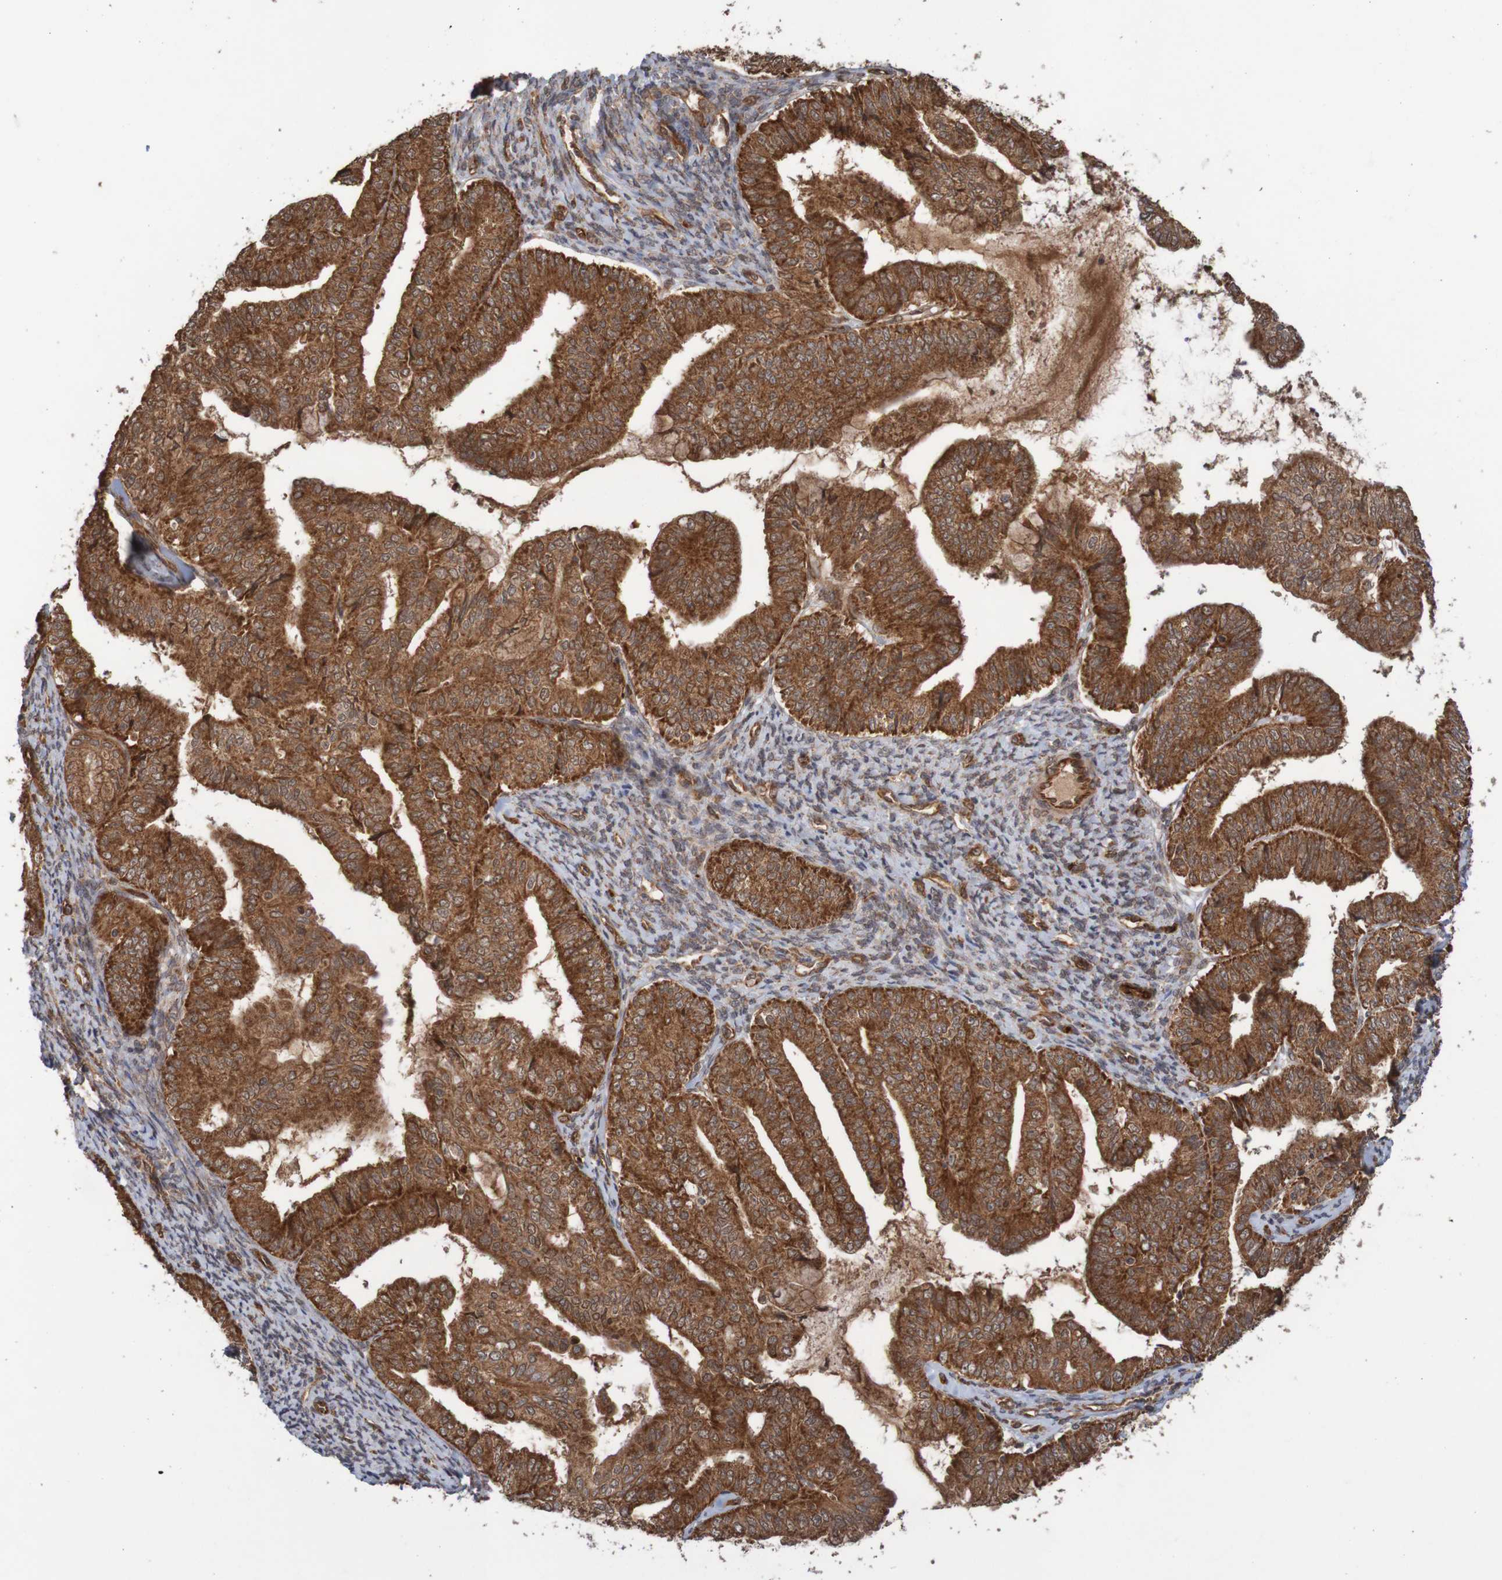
{"staining": {"intensity": "strong", "quantity": ">75%", "location": "cytoplasmic/membranous"}, "tissue": "endometrial cancer", "cell_type": "Tumor cells", "image_type": "cancer", "snomed": [{"axis": "morphology", "description": "Adenocarcinoma, NOS"}, {"axis": "topography", "description": "Endometrium"}], "caption": "The immunohistochemical stain shows strong cytoplasmic/membranous positivity in tumor cells of endometrial cancer (adenocarcinoma) tissue.", "gene": "MRPL52", "patient": {"sex": "female", "age": 63}}